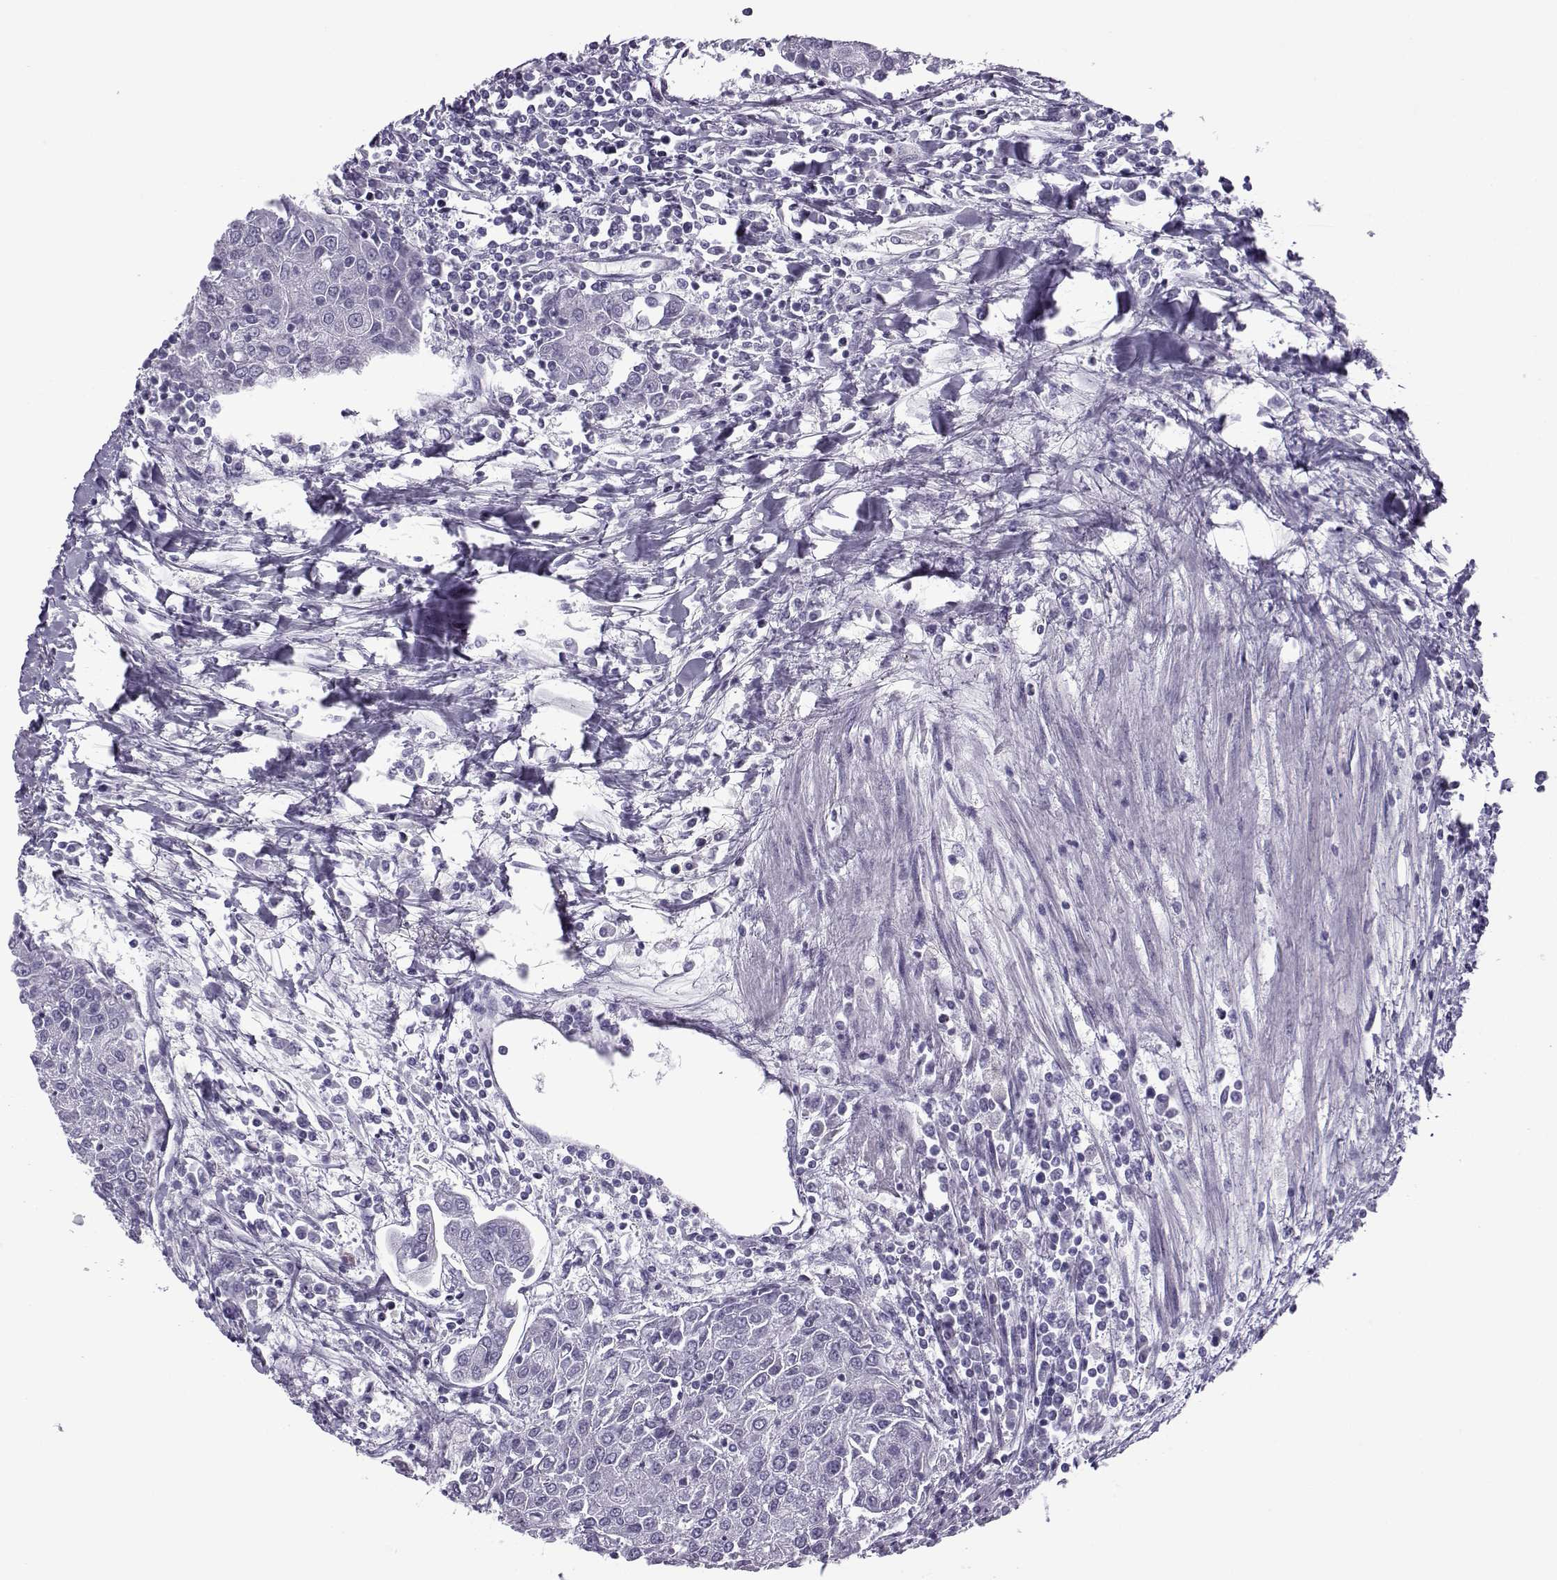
{"staining": {"intensity": "negative", "quantity": "none", "location": "none"}, "tissue": "urothelial cancer", "cell_type": "Tumor cells", "image_type": "cancer", "snomed": [{"axis": "morphology", "description": "Urothelial carcinoma, High grade"}, {"axis": "topography", "description": "Urinary bladder"}], "caption": "High power microscopy micrograph of an immunohistochemistry (IHC) micrograph of urothelial cancer, revealing no significant staining in tumor cells. Brightfield microscopy of immunohistochemistry stained with DAB (3,3'-diaminobenzidine) (brown) and hematoxylin (blue), captured at high magnification.", "gene": "OIP5", "patient": {"sex": "female", "age": 85}}